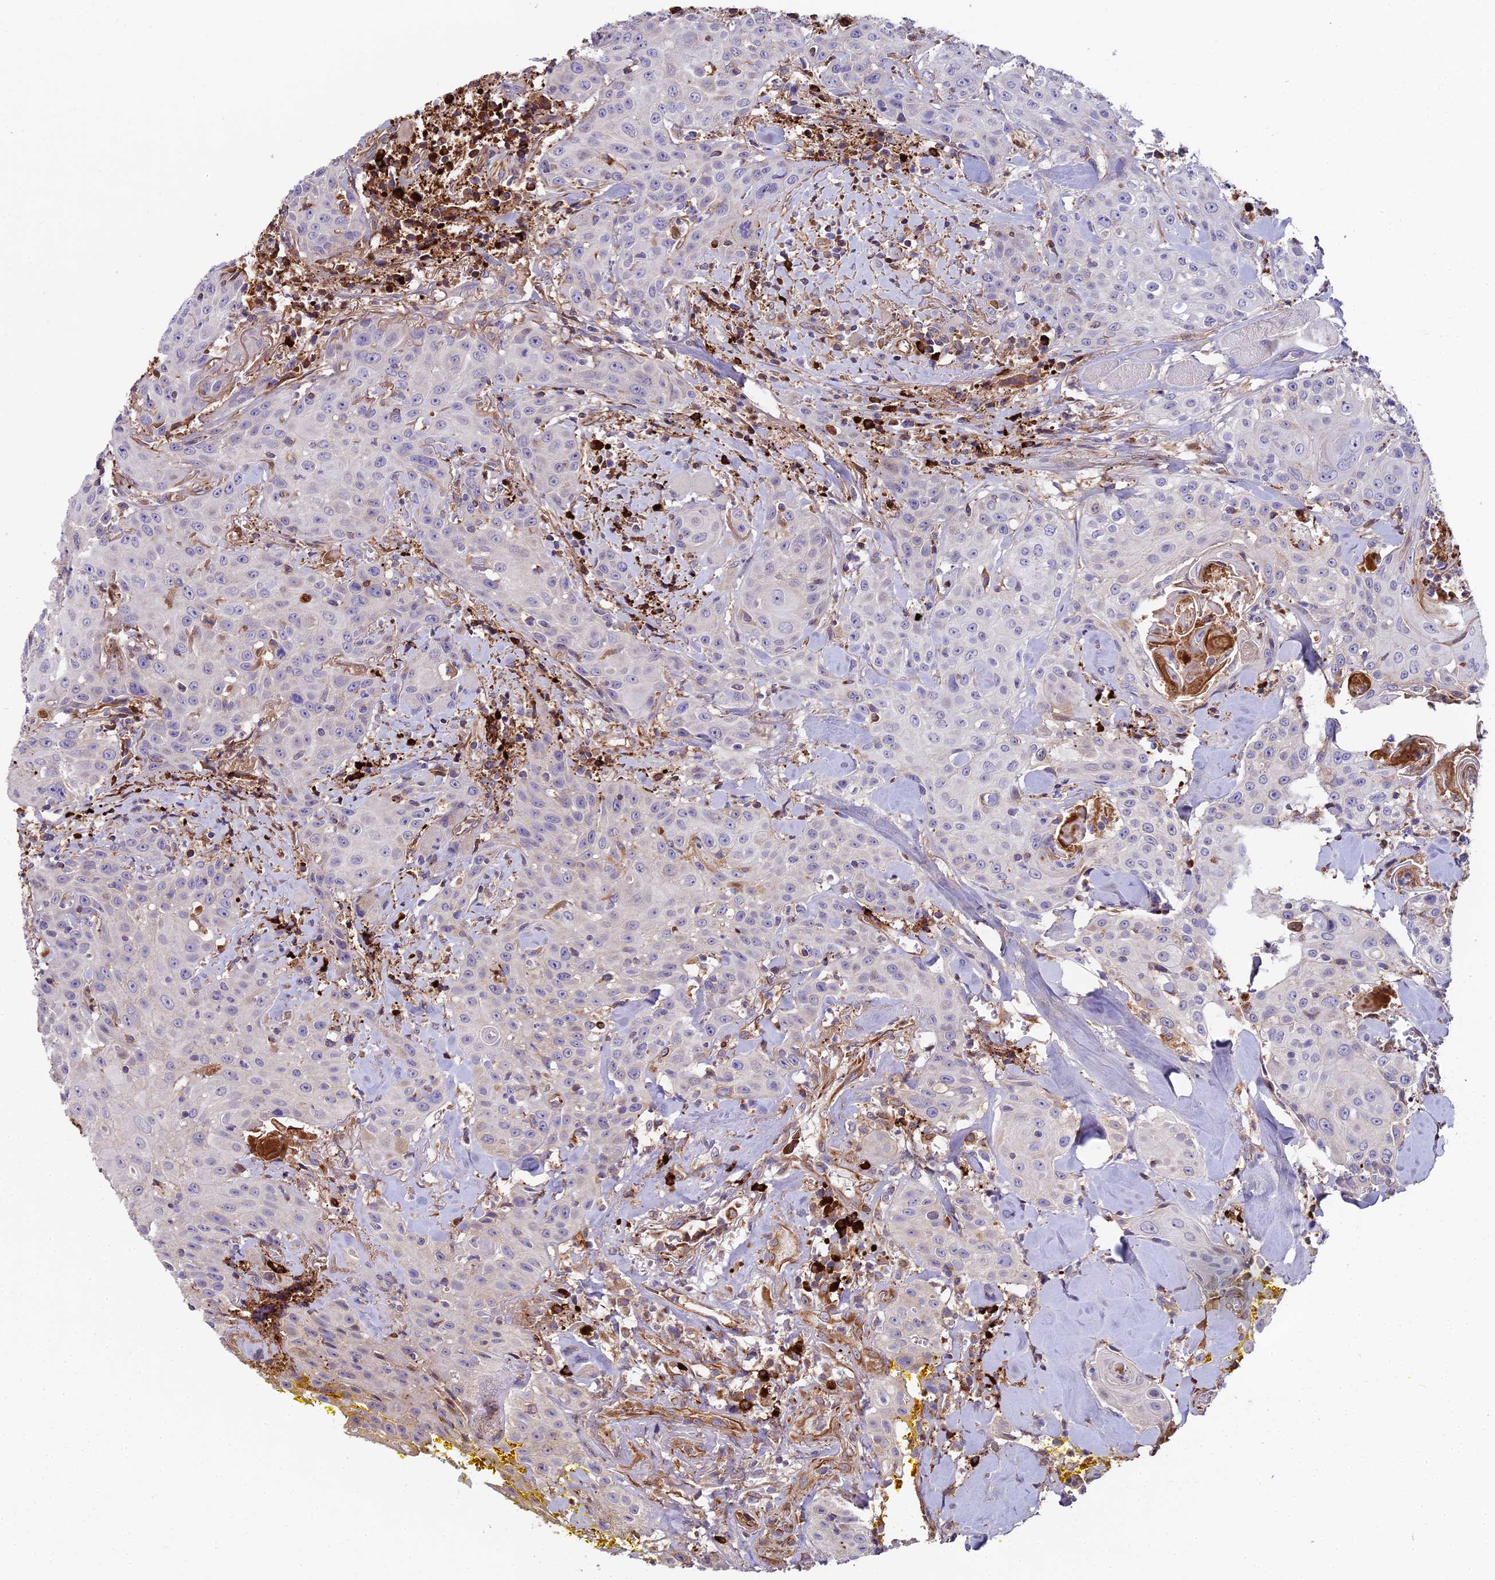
{"staining": {"intensity": "negative", "quantity": "none", "location": "none"}, "tissue": "head and neck cancer", "cell_type": "Tumor cells", "image_type": "cancer", "snomed": [{"axis": "morphology", "description": "Squamous cell carcinoma, NOS"}, {"axis": "topography", "description": "Oral tissue"}, {"axis": "topography", "description": "Head-Neck"}], "caption": "Tumor cells show no significant protein staining in head and neck squamous cell carcinoma.", "gene": "BEX4", "patient": {"sex": "female", "age": 82}}